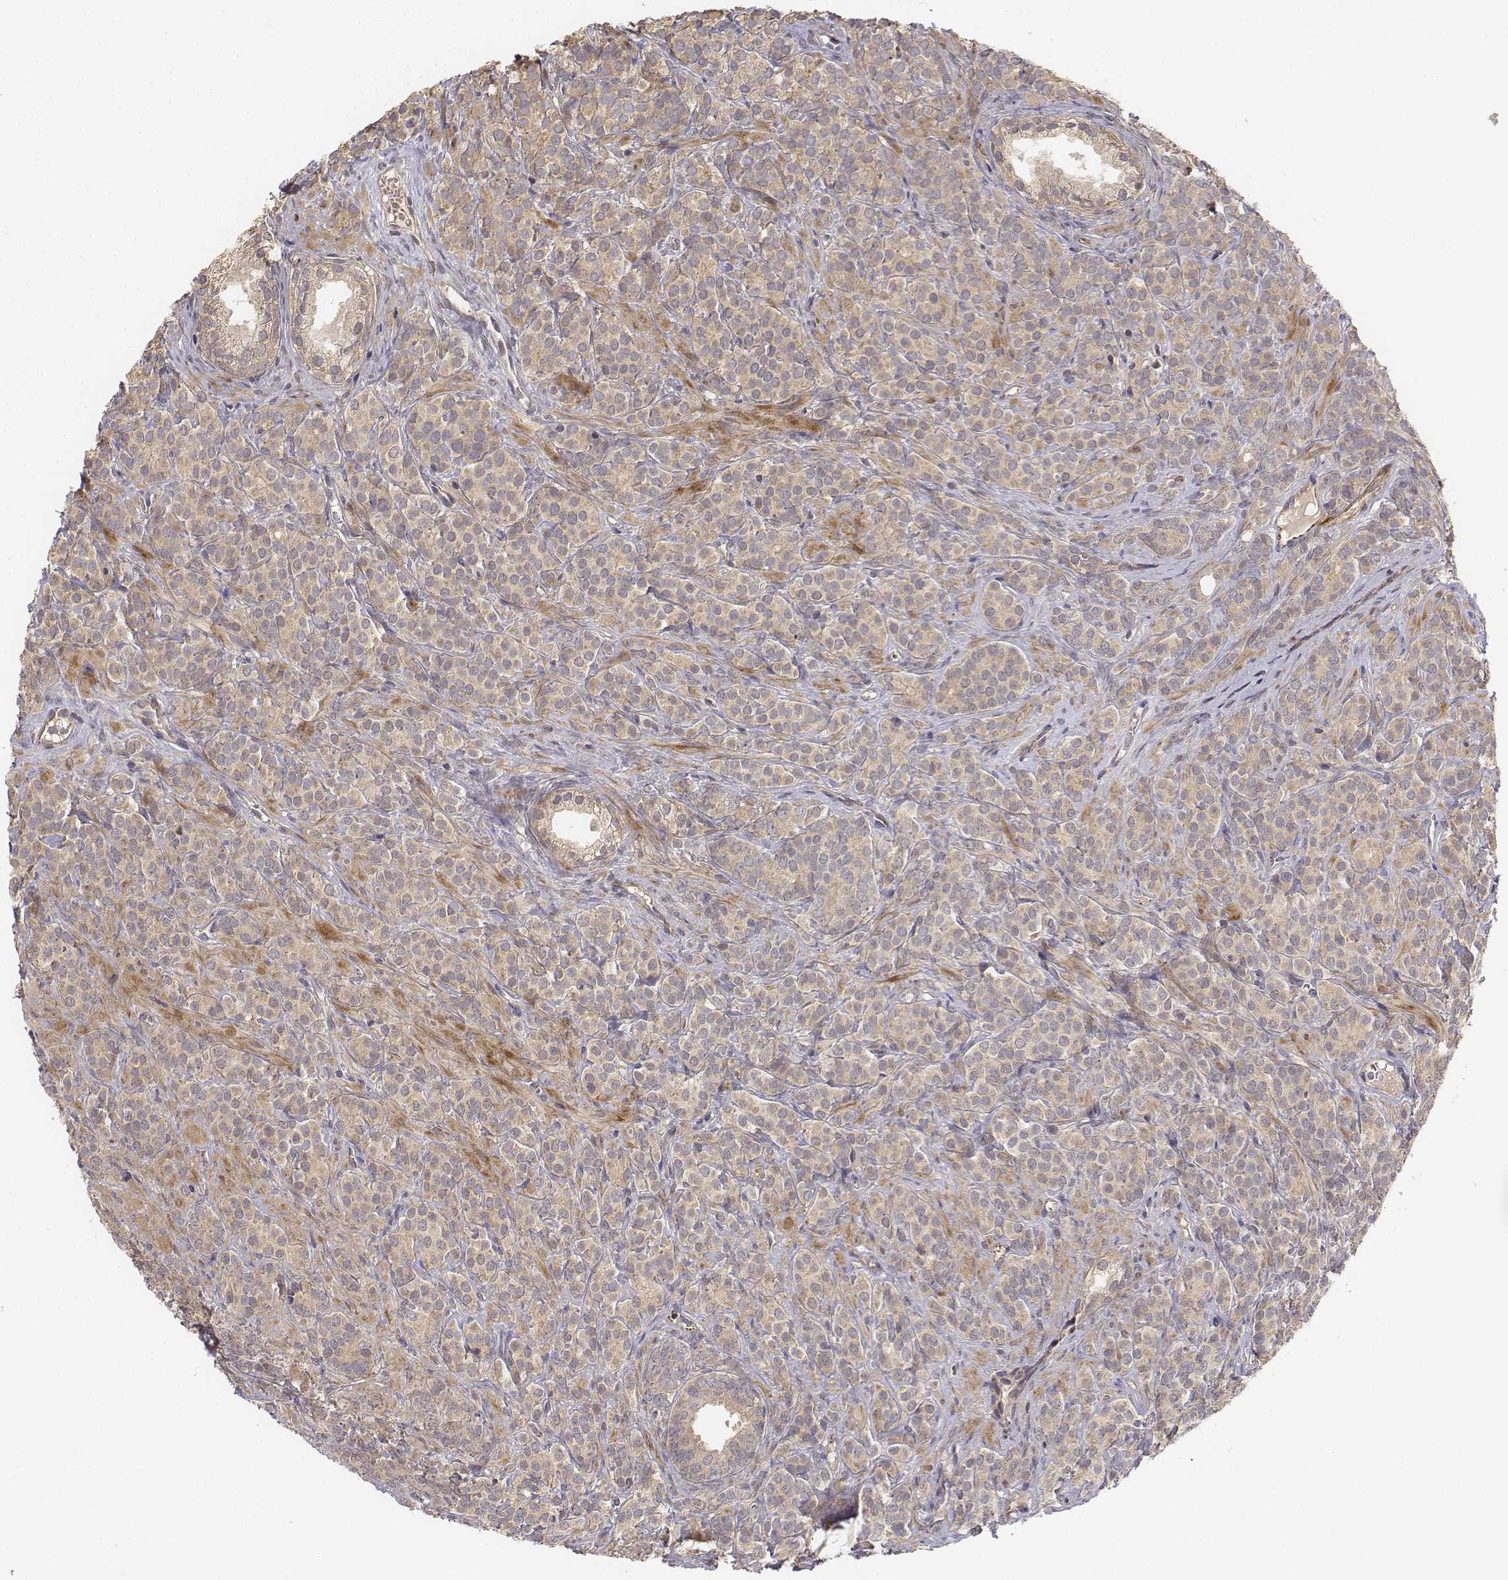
{"staining": {"intensity": "weak", "quantity": ">75%", "location": "cytoplasmic/membranous"}, "tissue": "prostate cancer", "cell_type": "Tumor cells", "image_type": "cancer", "snomed": [{"axis": "morphology", "description": "Adenocarcinoma, High grade"}, {"axis": "topography", "description": "Prostate"}], "caption": "About >75% of tumor cells in prostate high-grade adenocarcinoma show weak cytoplasmic/membranous protein positivity as visualized by brown immunohistochemical staining.", "gene": "FBXO21", "patient": {"sex": "male", "age": 84}}